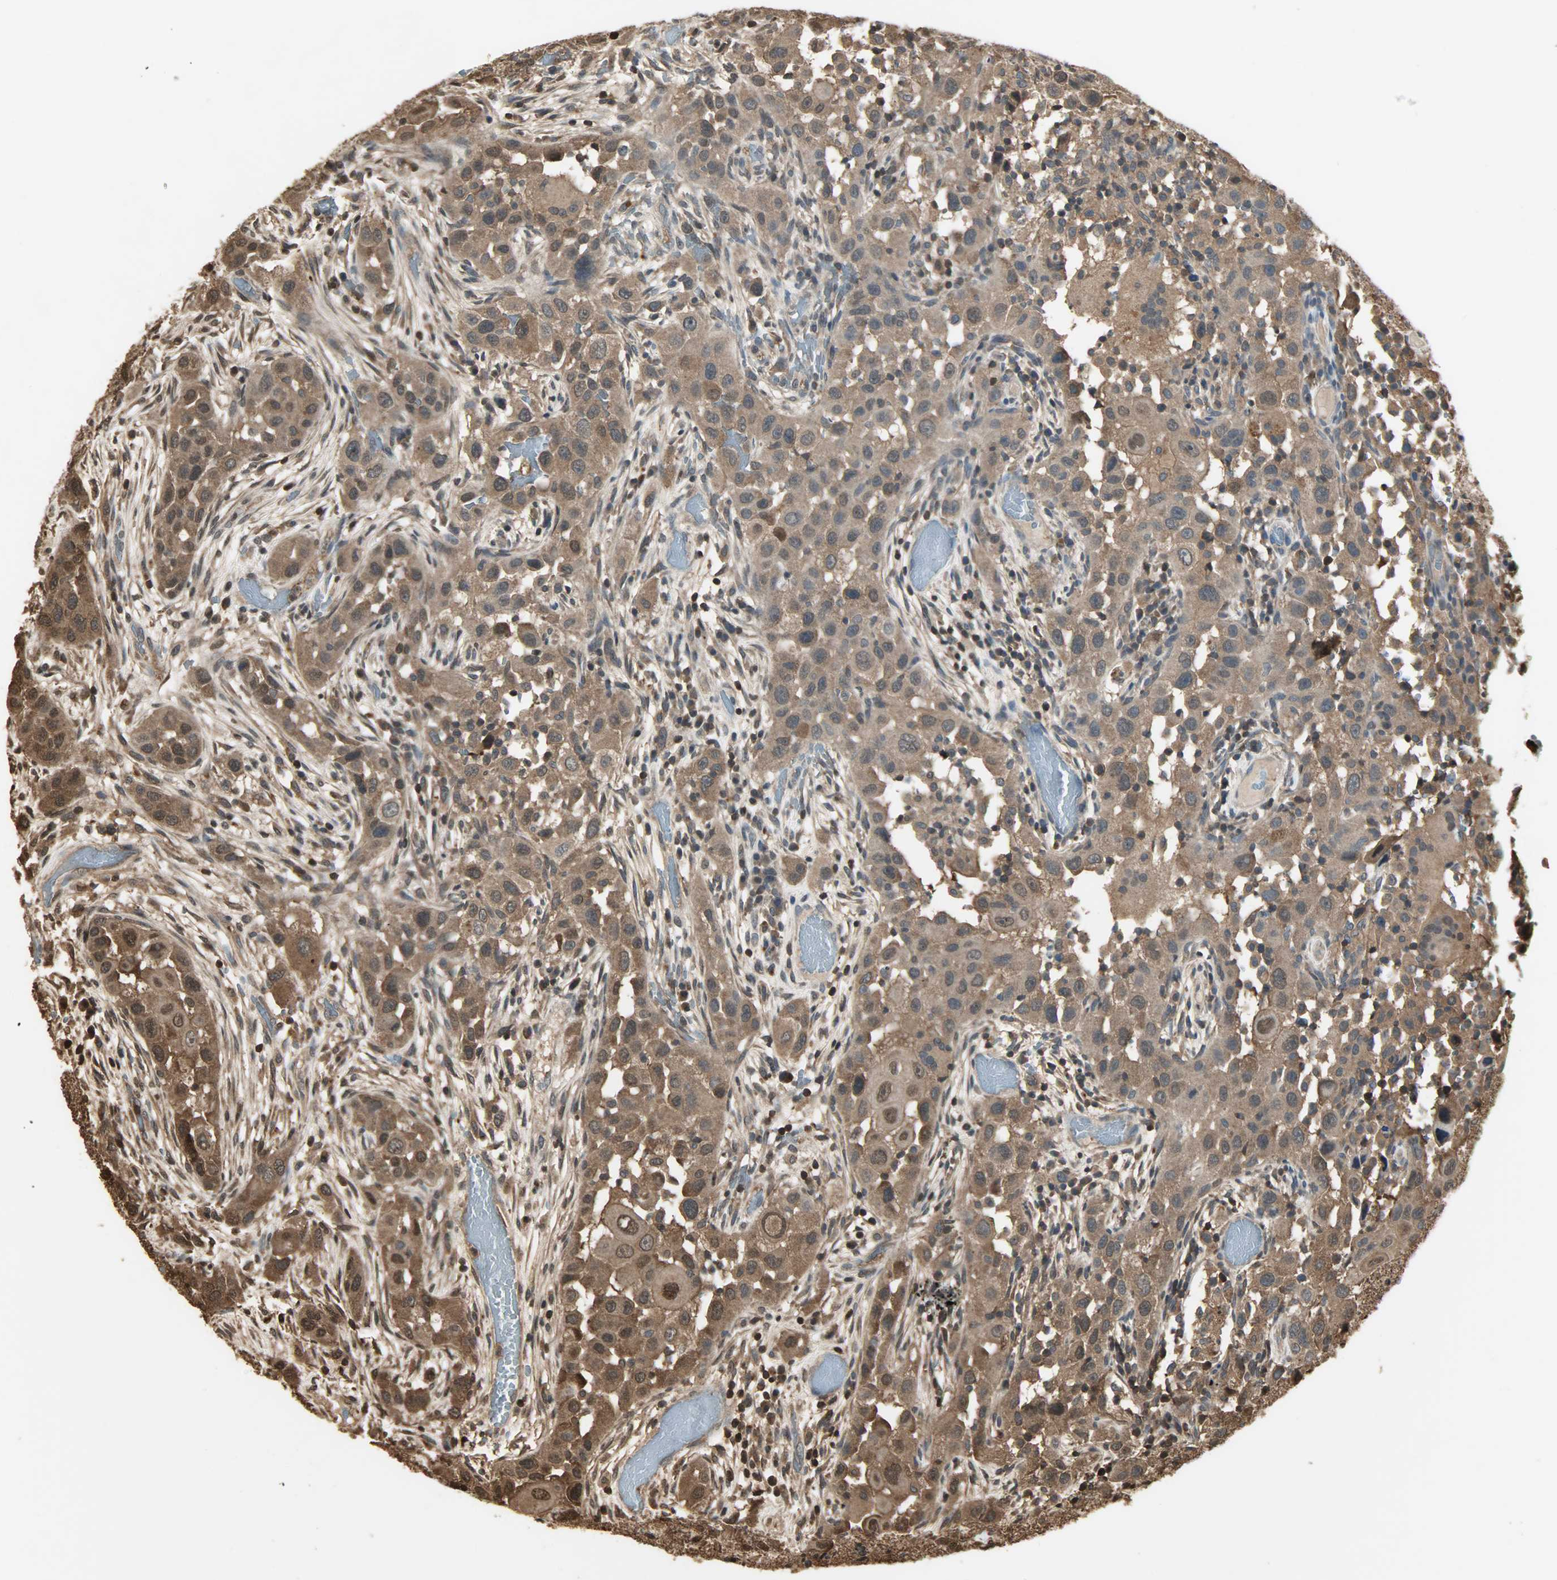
{"staining": {"intensity": "strong", "quantity": ">75%", "location": "cytoplasmic/membranous,nuclear"}, "tissue": "head and neck cancer", "cell_type": "Tumor cells", "image_type": "cancer", "snomed": [{"axis": "morphology", "description": "Carcinoma, NOS"}, {"axis": "topography", "description": "Head-Neck"}], "caption": "A photomicrograph of head and neck cancer stained for a protein displays strong cytoplasmic/membranous and nuclear brown staining in tumor cells. (IHC, brightfield microscopy, high magnification).", "gene": "YWHAZ", "patient": {"sex": "male", "age": 87}}